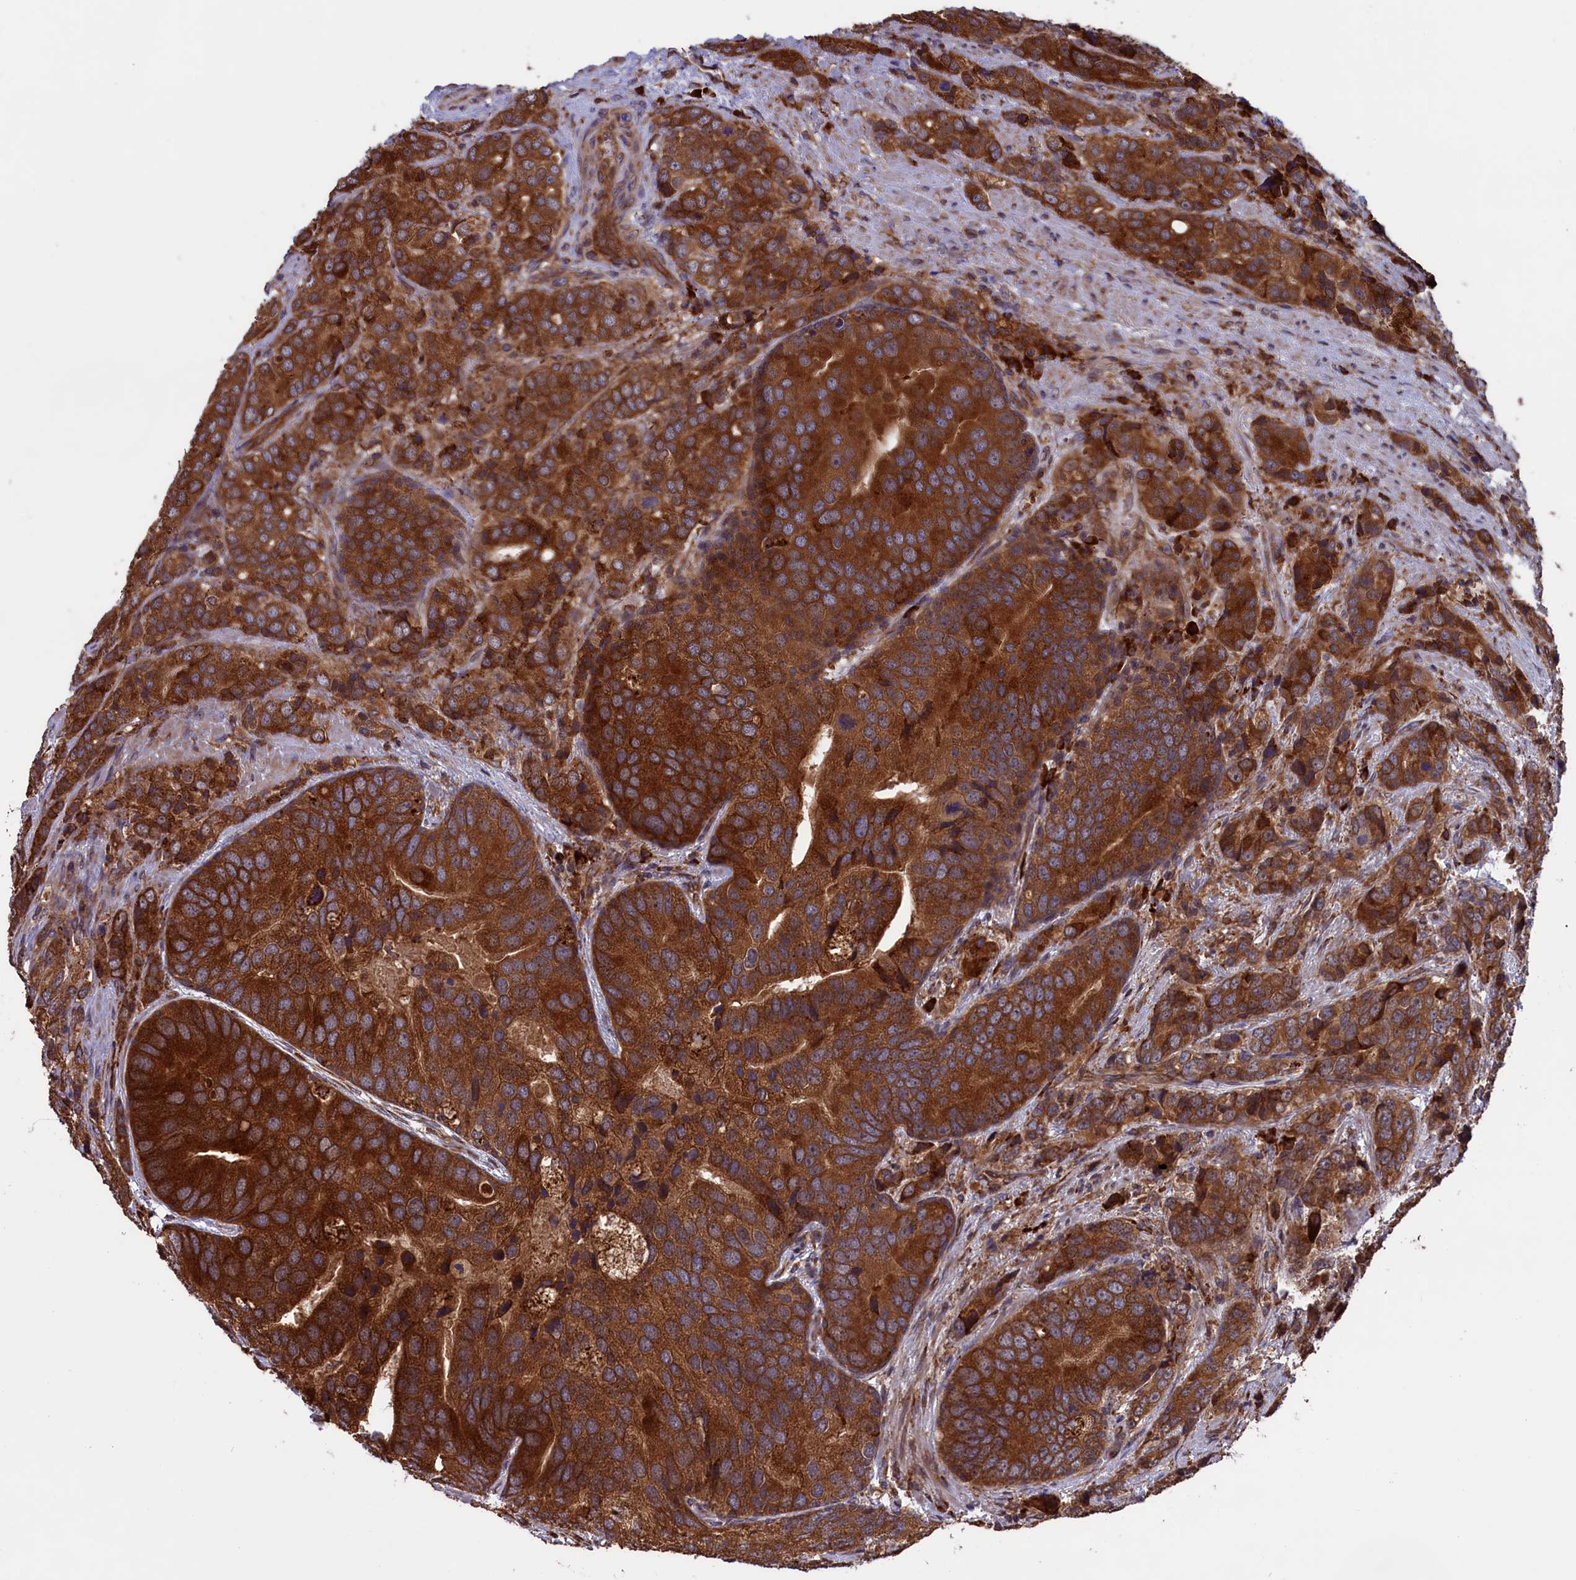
{"staining": {"intensity": "strong", "quantity": ">75%", "location": "cytoplasmic/membranous"}, "tissue": "prostate cancer", "cell_type": "Tumor cells", "image_type": "cancer", "snomed": [{"axis": "morphology", "description": "Adenocarcinoma, High grade"}, {"axis": "topography", "description": "Prostate"}], "caption": "Brown immunohistochemical staining in prostate cancer exhibits strong cytoplasmic/membranous staining in approximately >75% of tumor cells. (brown staining indicates protein expression, while blue staining denotes nuclei).", "gene": "PLA2G4C", "patient": {"sex": "male", "age": 62}}